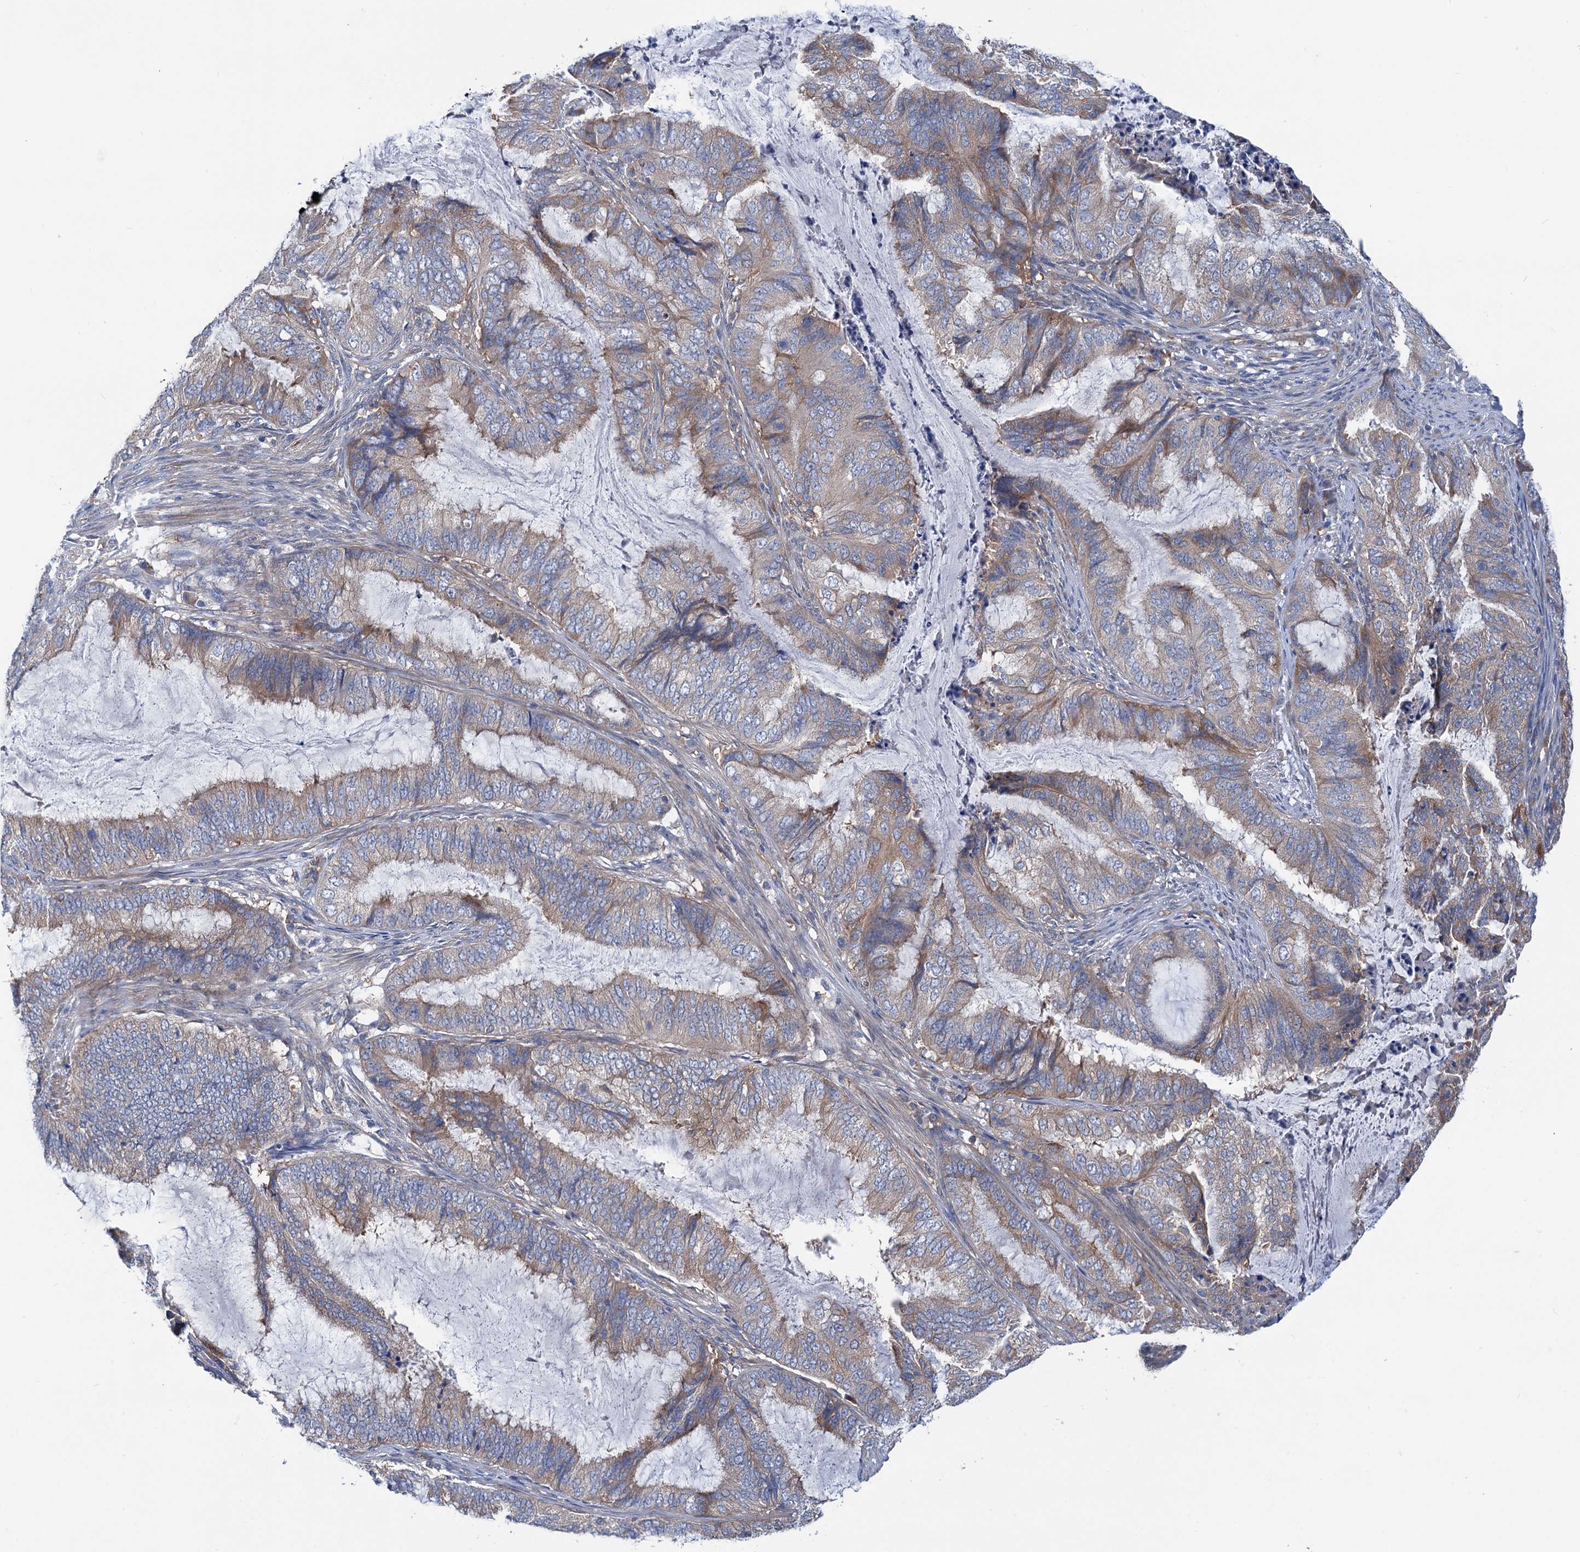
{"staining": {"intensity": "moderate", "quantity": "25%-75%", "location": "cytoplasmic/membranous"}, "tissue": "endometrial cancer", "cell_type": "Tumor cells", "image_type": "cancer", "snomed": [{"axis": "morphology", "description": "Adenocarcinoma, NOS"}, {"axis": "topography", "description": "Endometrium"}], "caption": "Immunohistochemical staining of human endometrial adenocarcinoma exhibits medium levels of moderate cytoplasmic/membranous protein staining in approximately 25%-75% of tumor cells. (Brightfield microscopy of DAB IHC at high magnification).", "gene": "TRIM55", "patient": {"sex": "female", "age": 51}}